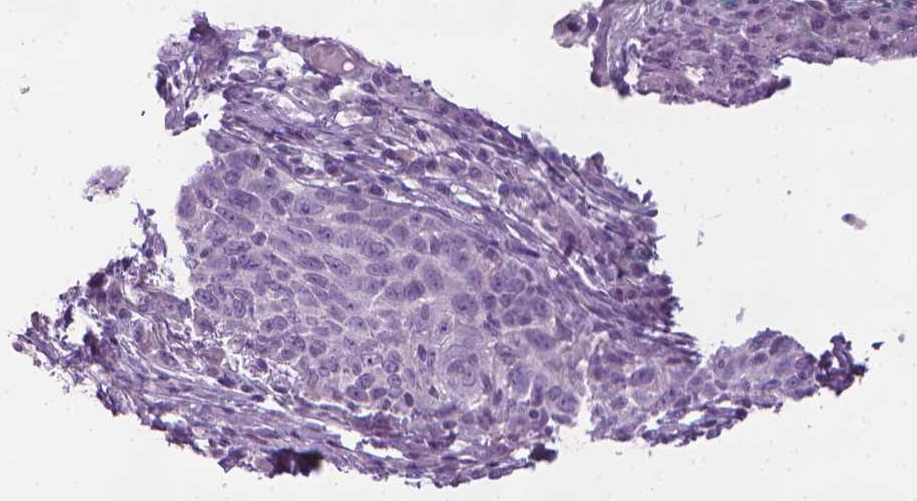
{"staining": {"intensity": "negative", "quantity": "none", "location": "none"}, "tissue": "skin cancer", "cell_type": "Tumor cells", "image_type": "cancer", "snomed": [{"axis": "morphology", "description": "Squamous cell carcinoma, NOS"}, {"axis": "topography", "description": "Skin"}], "caption": "An IHC histopathology image of skin squamous cell carcinoma is shown. There is no staining in tumor cells of skin squamous cell carcinoma. (DAB (3,3'-diaminobenzidine) IHC, high magnification).", "gene": "DNAI7", "patient": {"sex": "male", "age": 92}}